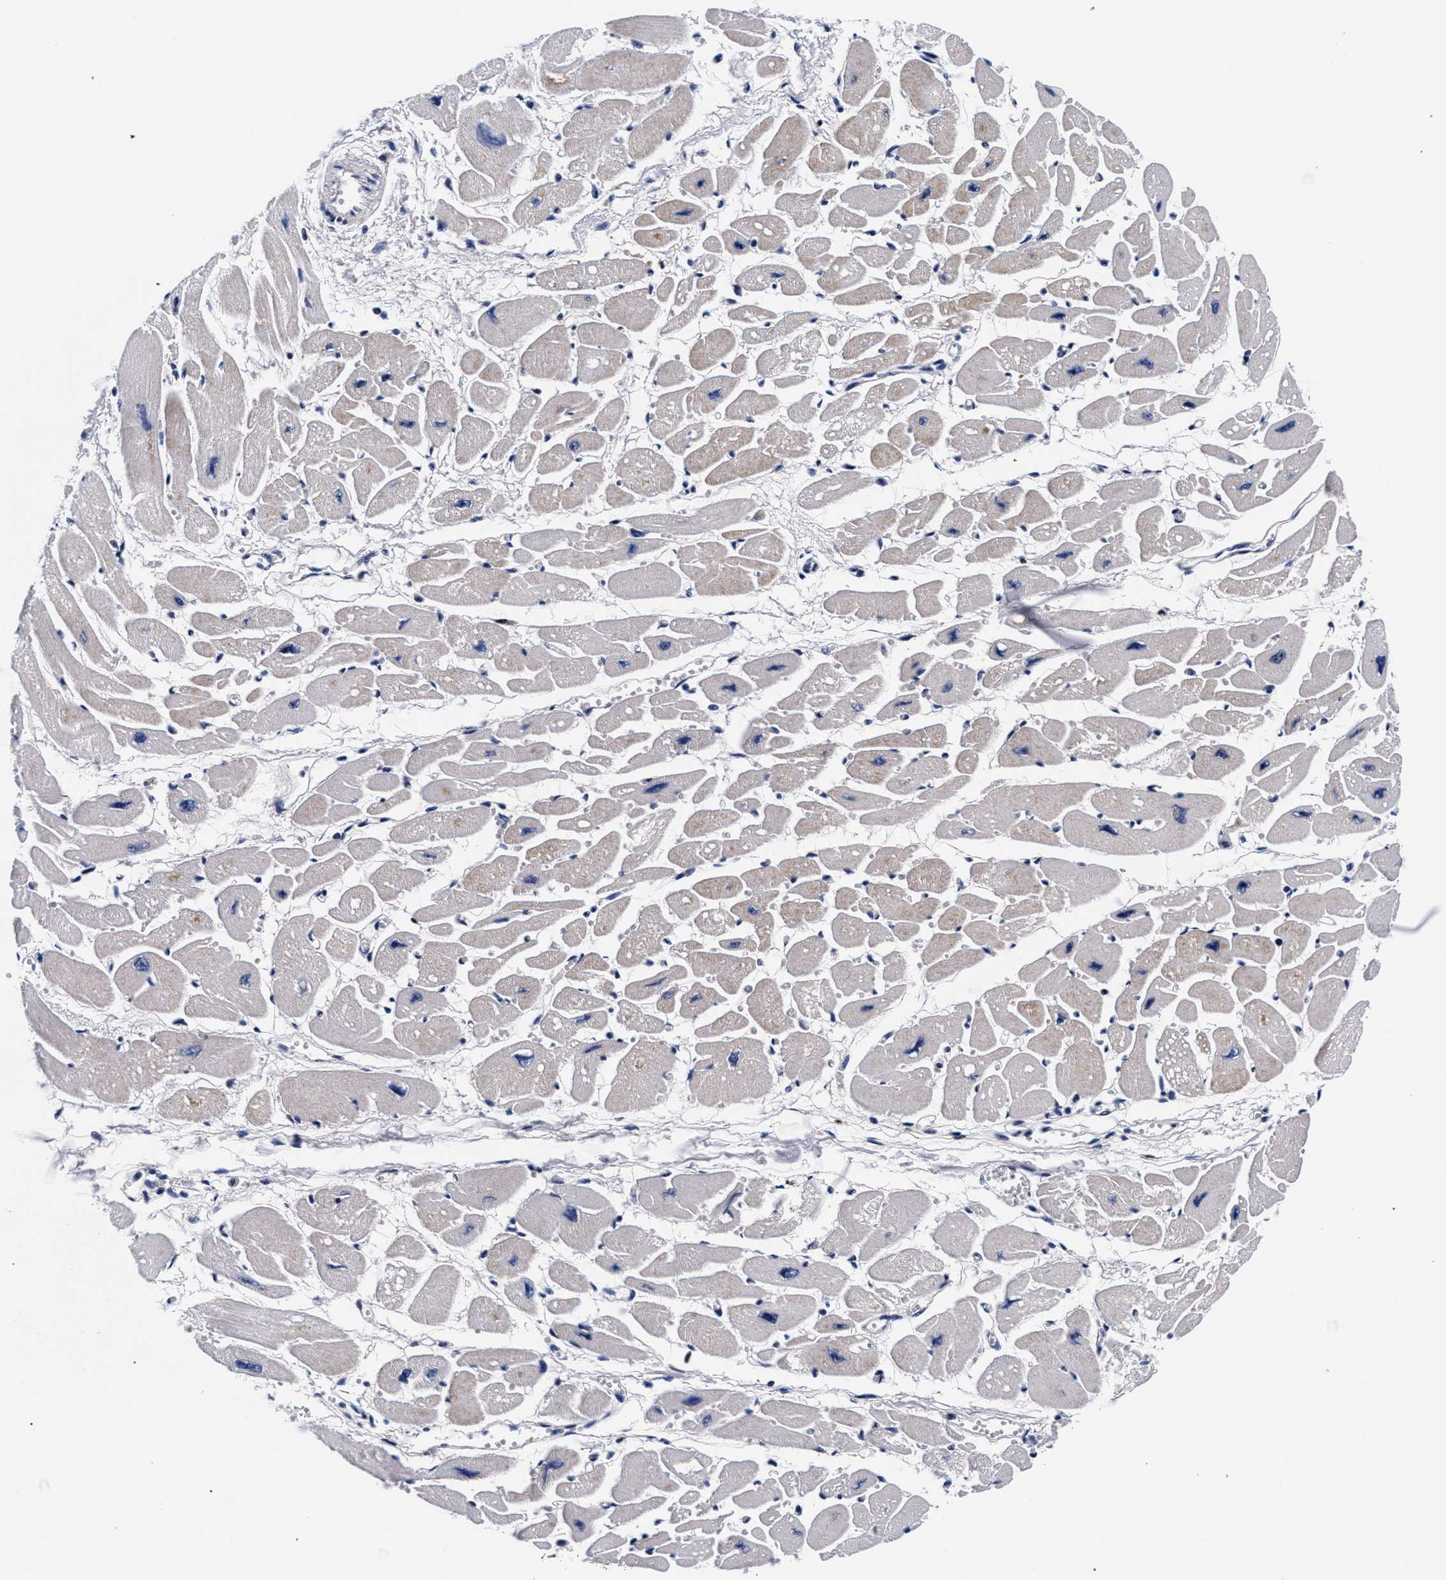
{"staining": {"intensity": "negative", "quantity": "none", "location": "none"}, "tissue": "heart muscle", "cell_type": "Cardiomyocytes", "image_type": "normal", "snomed": [{"axis": "morphology", "description": "Normal tissue, NOS"}, {"axis": "topography", "description": "Heart"}], "caption": "Immunohistochemistry histopathology image of unremarkable heart muscle: heart muscle stained with DAB (3,3'-diaminobenzidine) shows no significant protein expression in cardiomyocytes.", "gene": "RAB3B", "patient": {"sex": "female", "age": 54}}